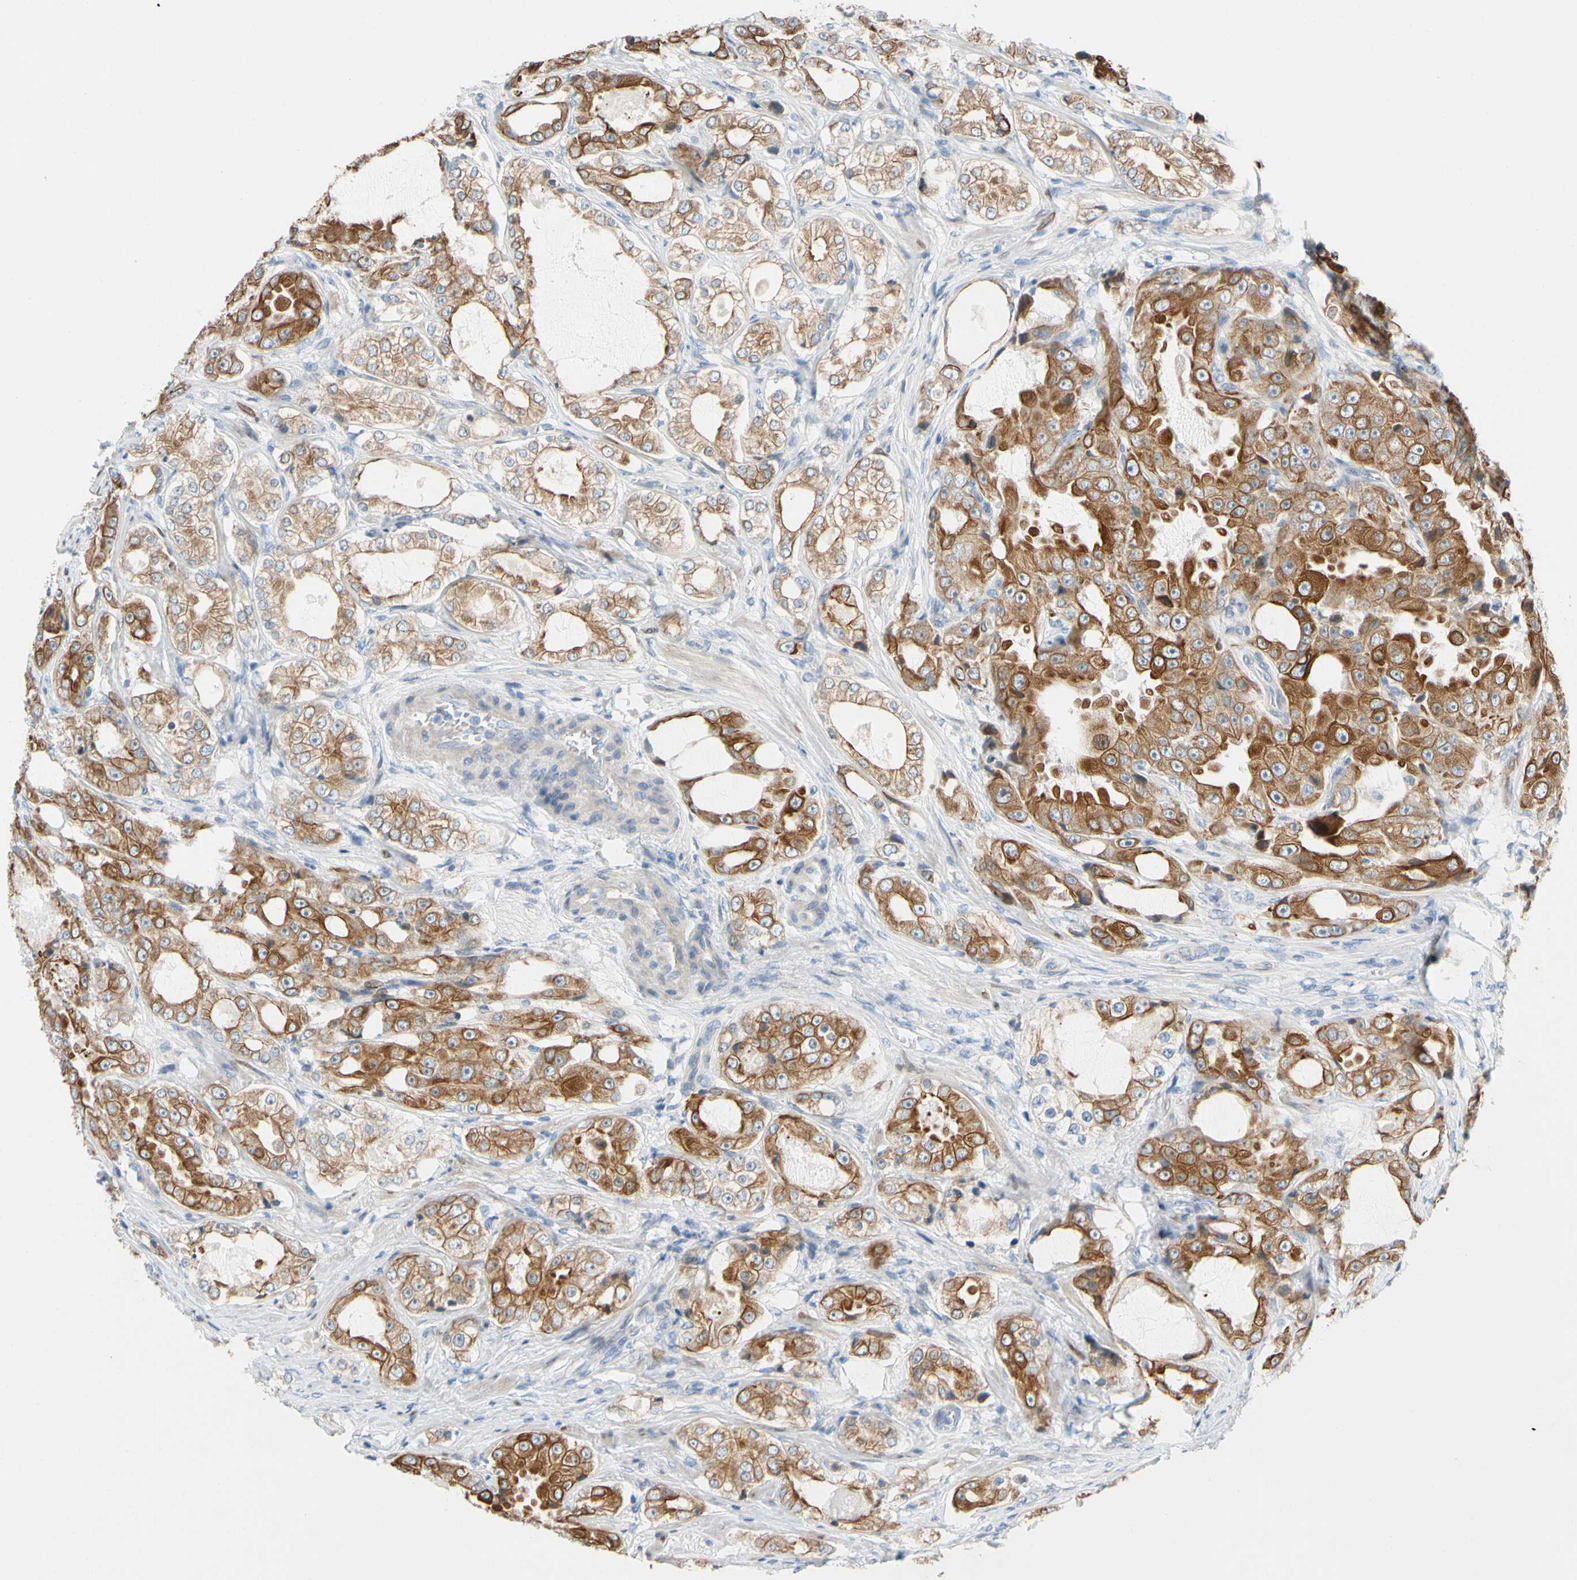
{"staining": {"intensity": "strong", "quantity": ">75%", "location": "cytoplasmic/membranous"}, "tissue": "prostate cancer", "cell_type": "Tumor cells", "image_type": "cancer", "snomed": [{"axis": "morphology", "description": "Adenocarcinoma, High grade"}, {"axis": "topography", "description": "Prostate"}], "caption": "High-grade adenocarcinoma (prostate) stained with a brown dye exhibits strong cytoplasmic/membranous positive staining in approximately >75% of tumor cells.", "gene": "ZNF132", "patient": {"sex": "male", "age": 73}}